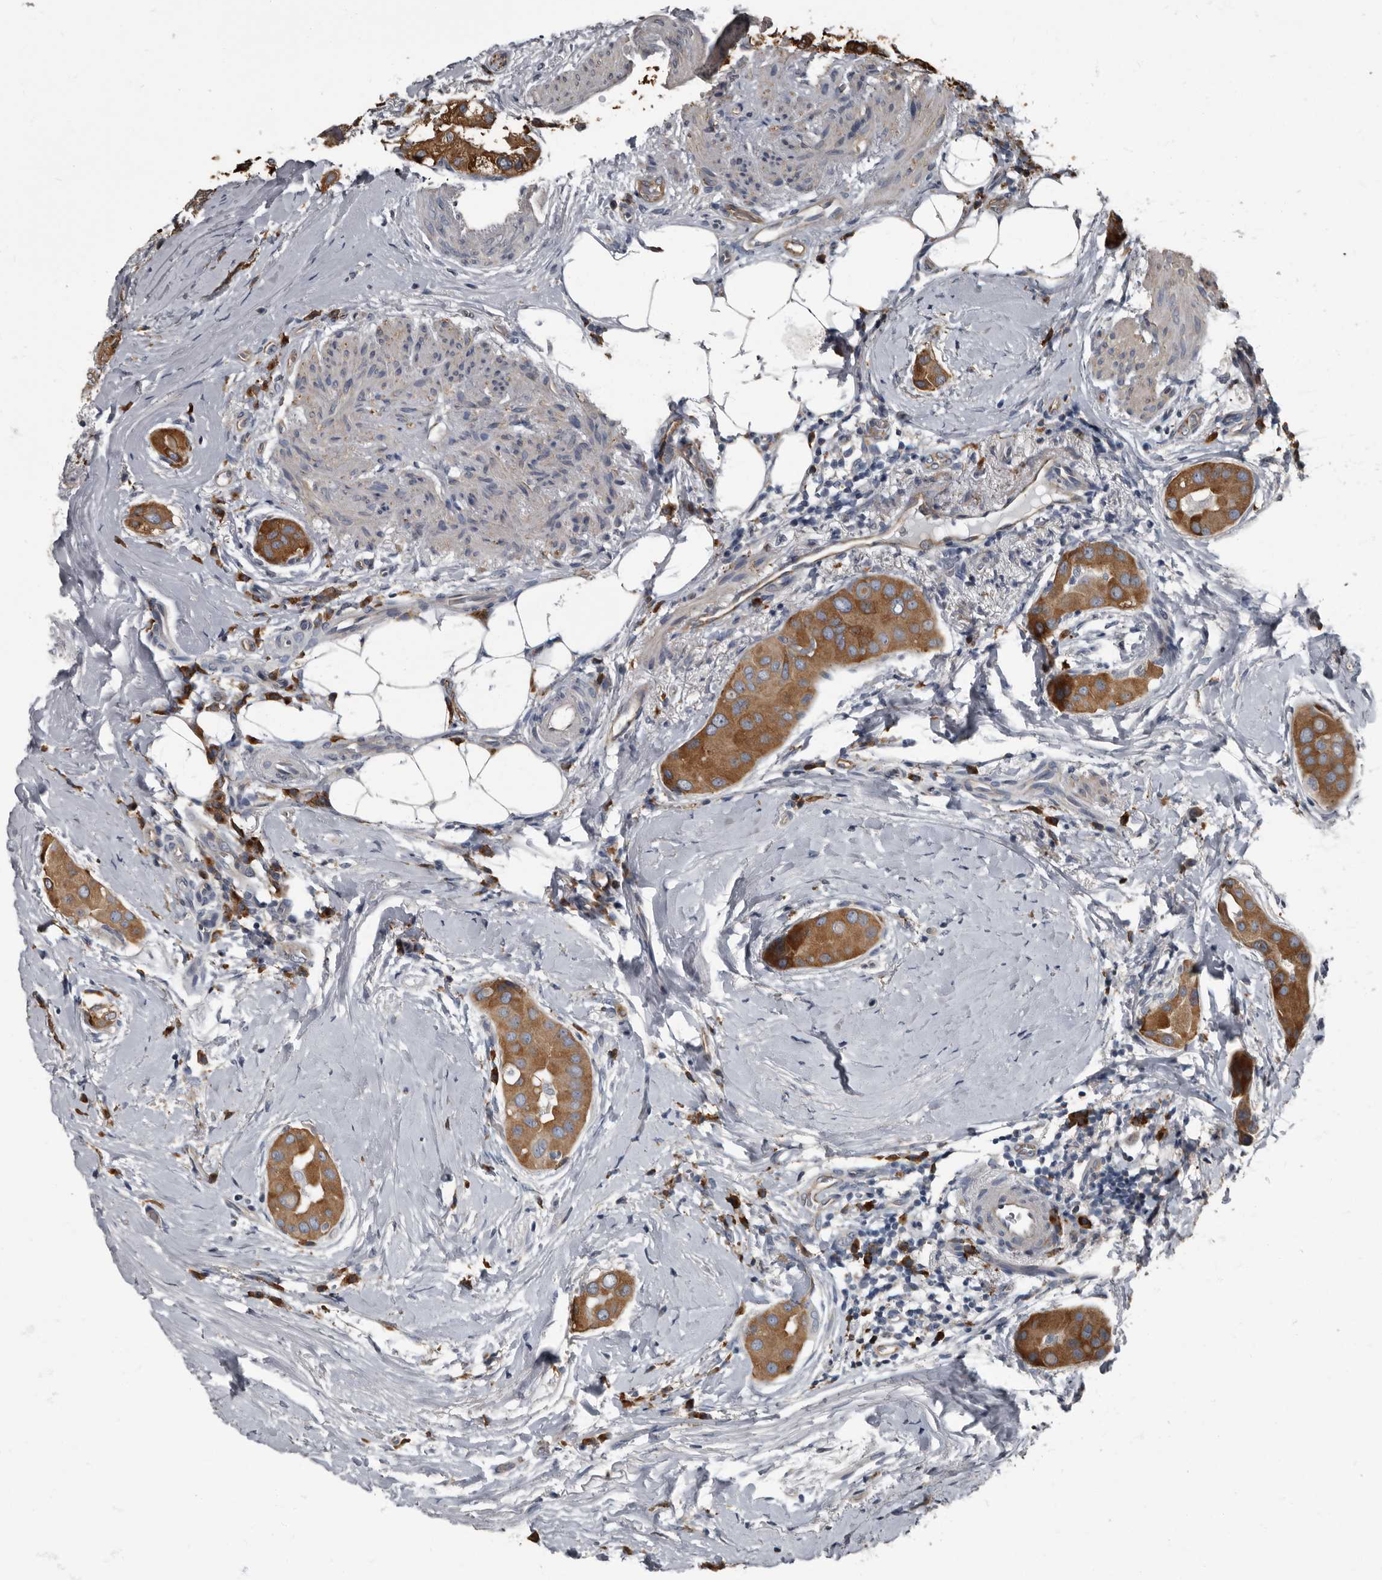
{"staining": {"intensity": "moderate", "quantity": ">75%", "location": "cytoplasmic/membranous"}, "tissue": "thyroid cancer", "cell_type": "Tumor cells", "image_type": "cancer", "snomed": [{"axis": "morphology", "description": "Papillary adenocarcinoma, NOS"}, {"axis": "topography", "description": "Thyroid gland"}], "caption": "An image of human thyroid cancer (papillary adenocarcinoma) stained for a protein shows moderate cytoplasmic/membranous brown staining in tumor cells.", "gene": "TPD52L1", "patient": {"sex": "male", "age": 33}}